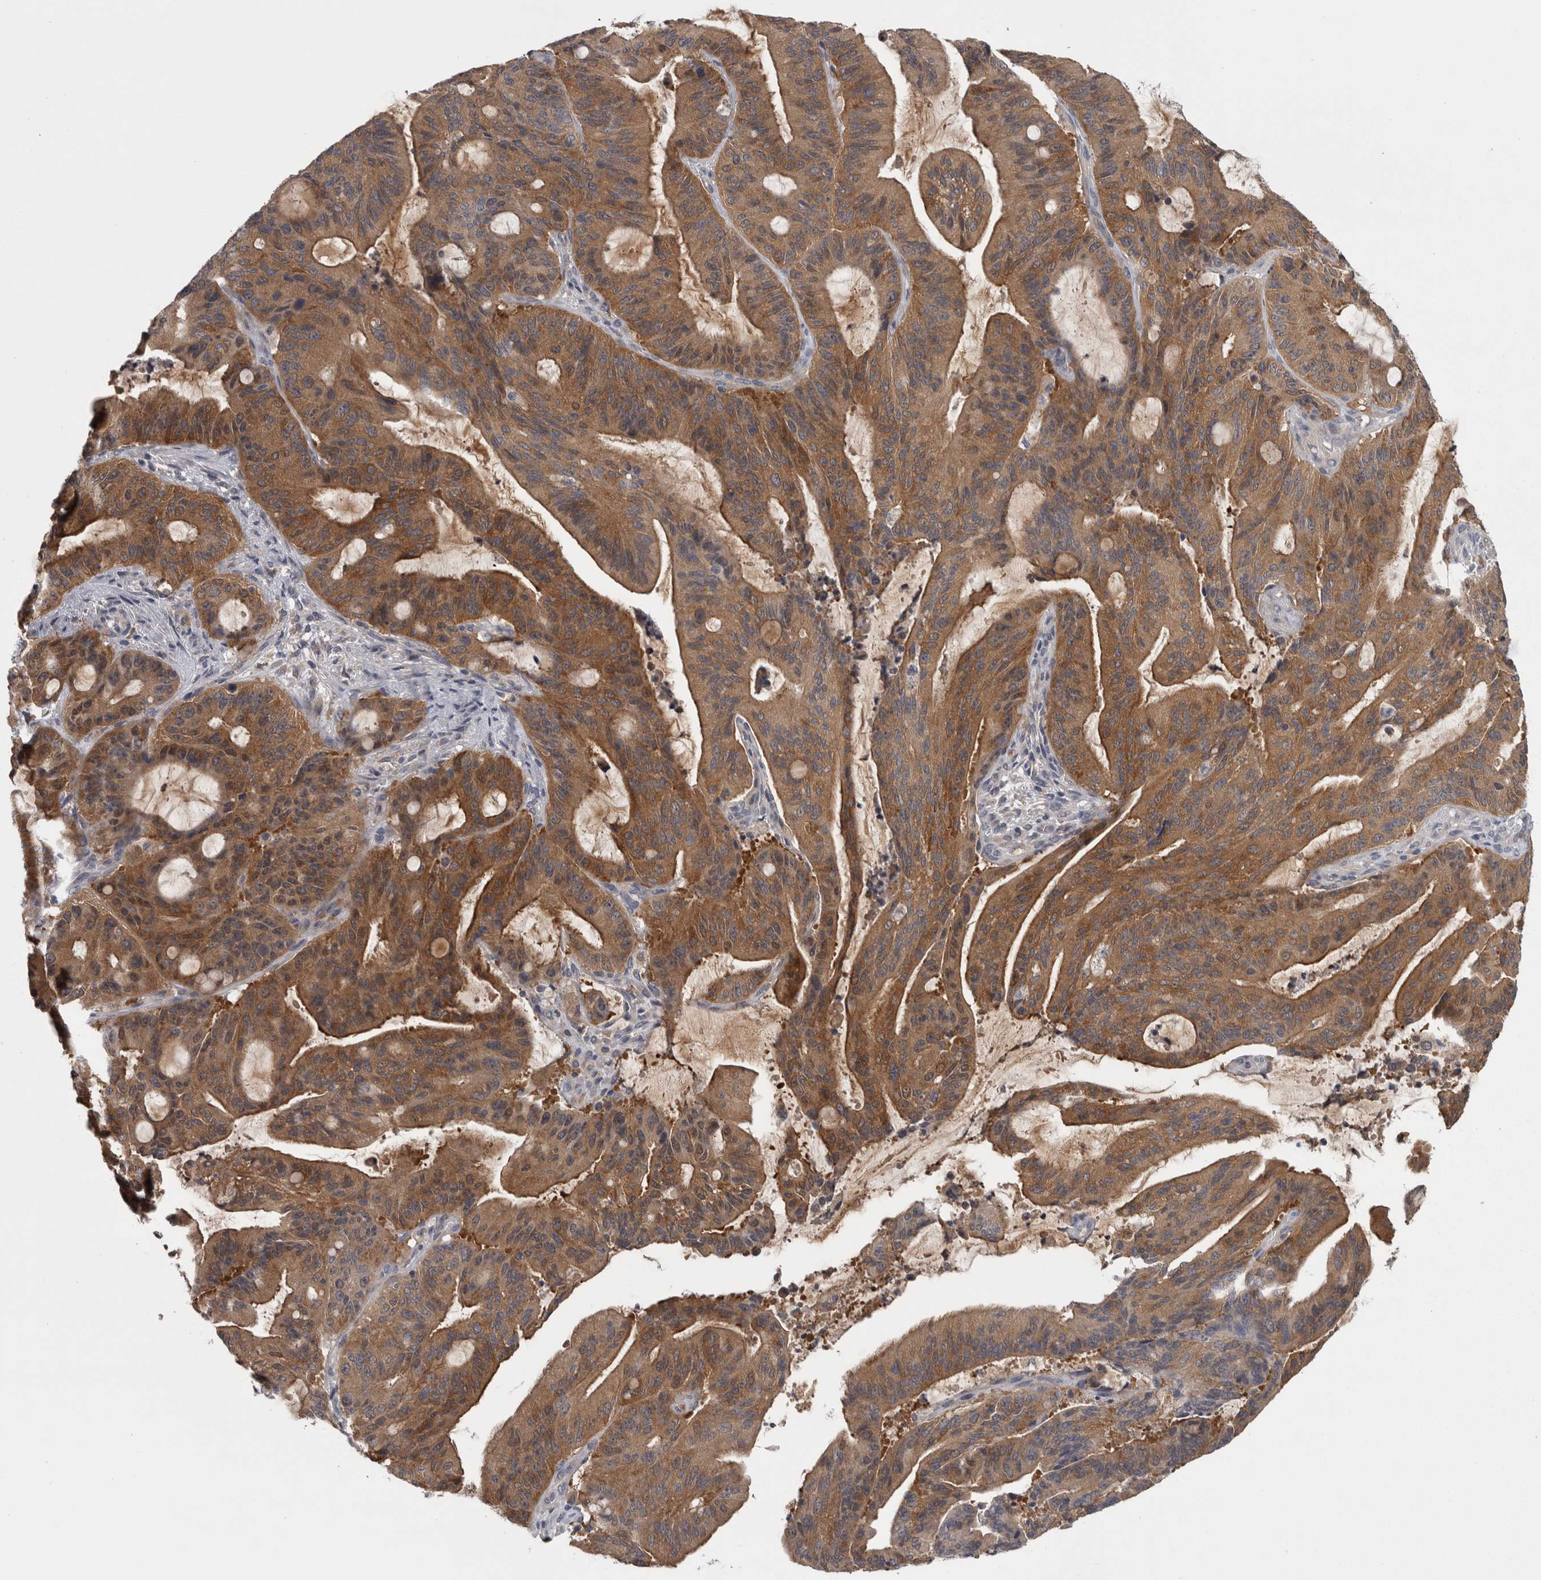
{"staining": {"intensity": "strong", "quantity": ">75%", "location": "cytoplasmic/membranous"}, "tissue": "liver cancer", "cell_type": "Tumor cells", "image_type": "cancer", "snomed": [{"axis": "morphology", "description": "Normal tissue, NOS"}, {"axis": "morphology", "description": "Cholangiocarcinoma"}, {"axis": "topography", "description": "Liver"}, {"axis": "topography", "description": "Peripheral nerve tissue"}], "caption": "Tumor cells display high levels of strong cytoplasmic/membranous positivity in approximately >75% of cells in human liver cancer.", "gene": "PRKCI", "patient": {"sex": "female", "age": 73}}